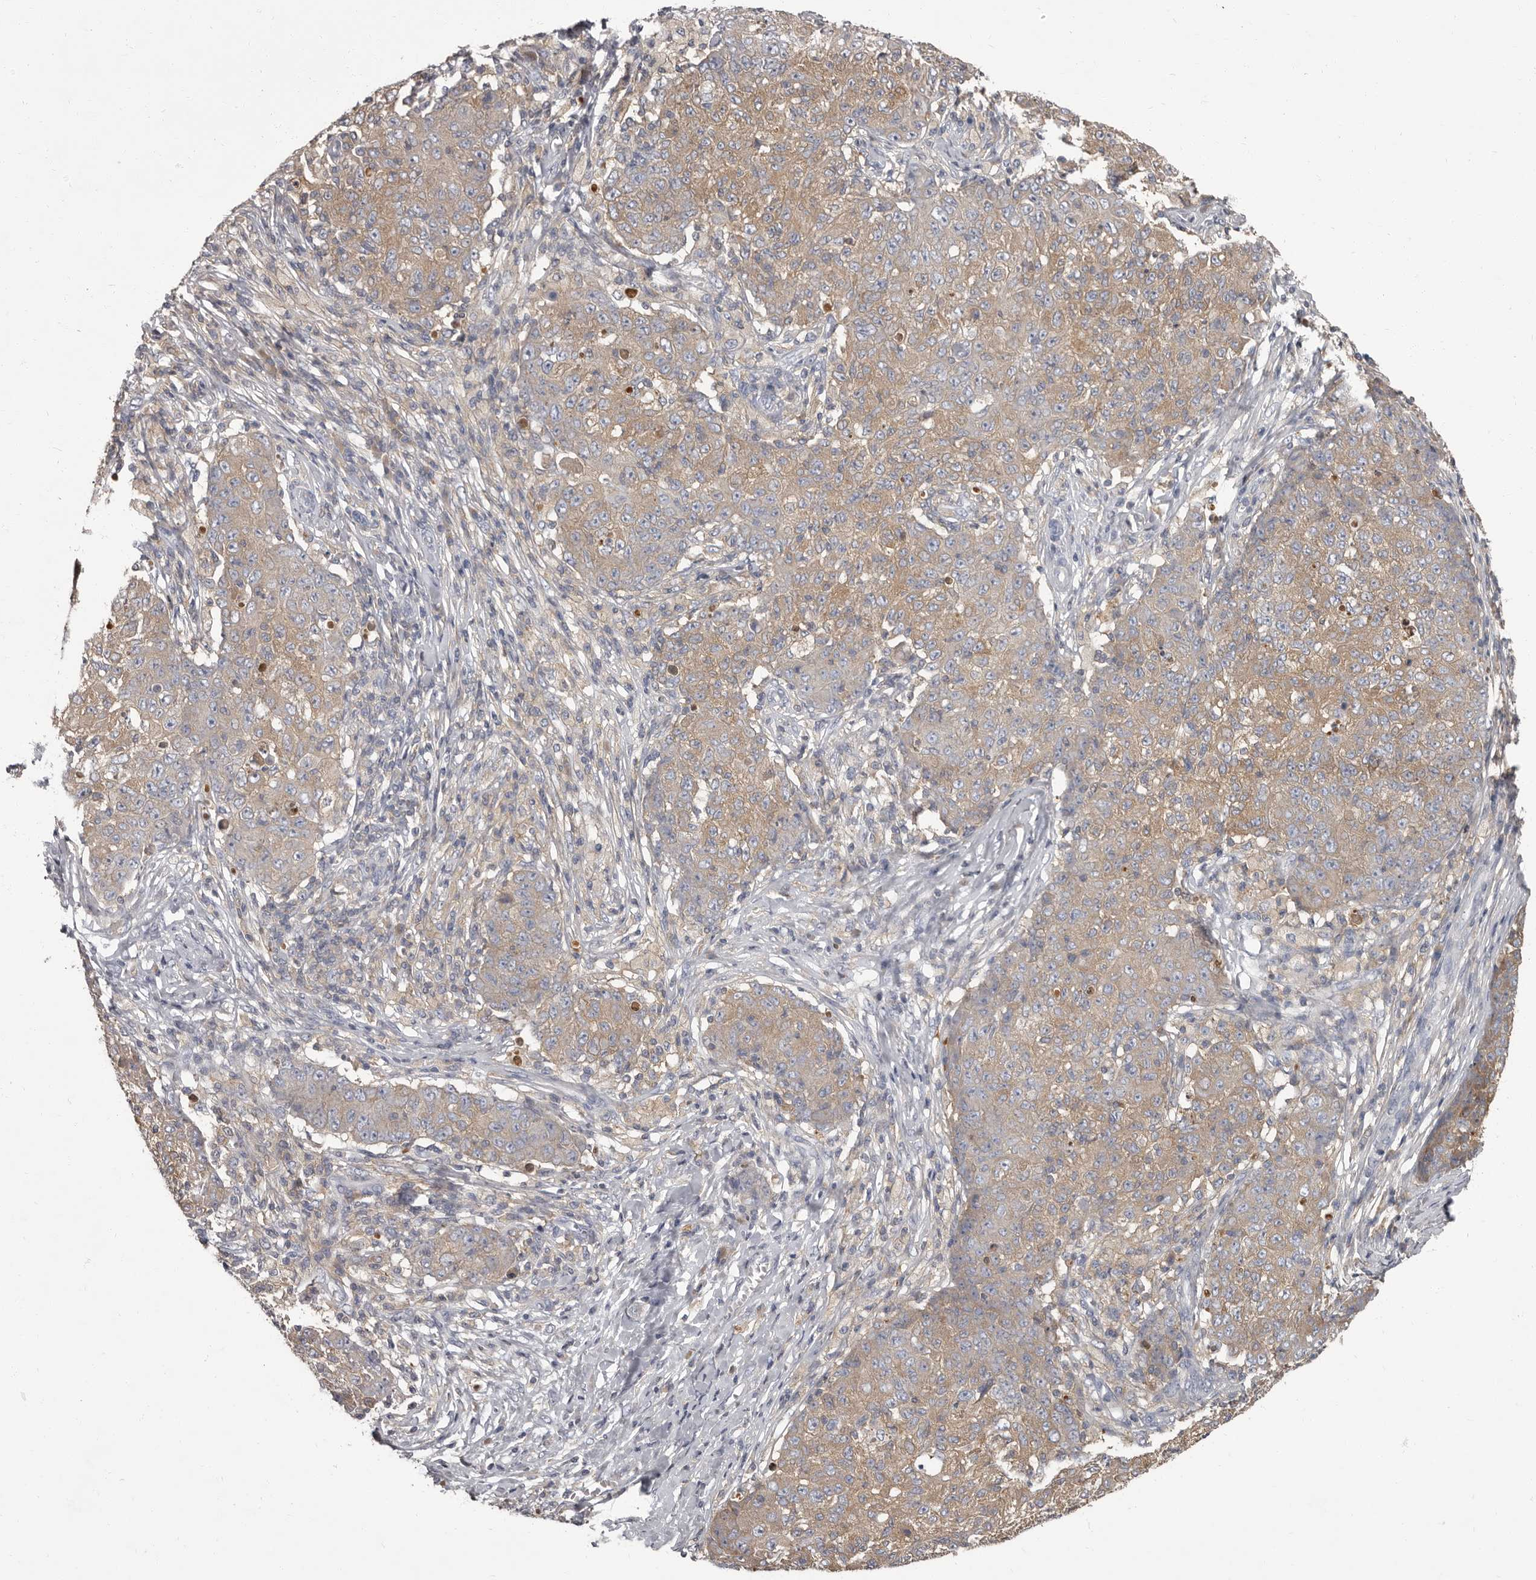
{"staining": {"intensity": "weak", "quantity": "<25%", "location": "cytoplasmic/membranous"}, "tissue": "ovarian cancer", "cell_type": "Tumor cells", "image_type": "cancer", "snomed": [{"axis": "morphology", "description": "Carcinoma, endometroid"}, {"axis": "topography", "description": "Ovary"}], "caption": "Immunohistochemical staining of endometroid carcinoma (ovarian) displays no significant expression in tumor cells.", "gene": "APEH", "patient": {"sex": "female", "age": 42}}